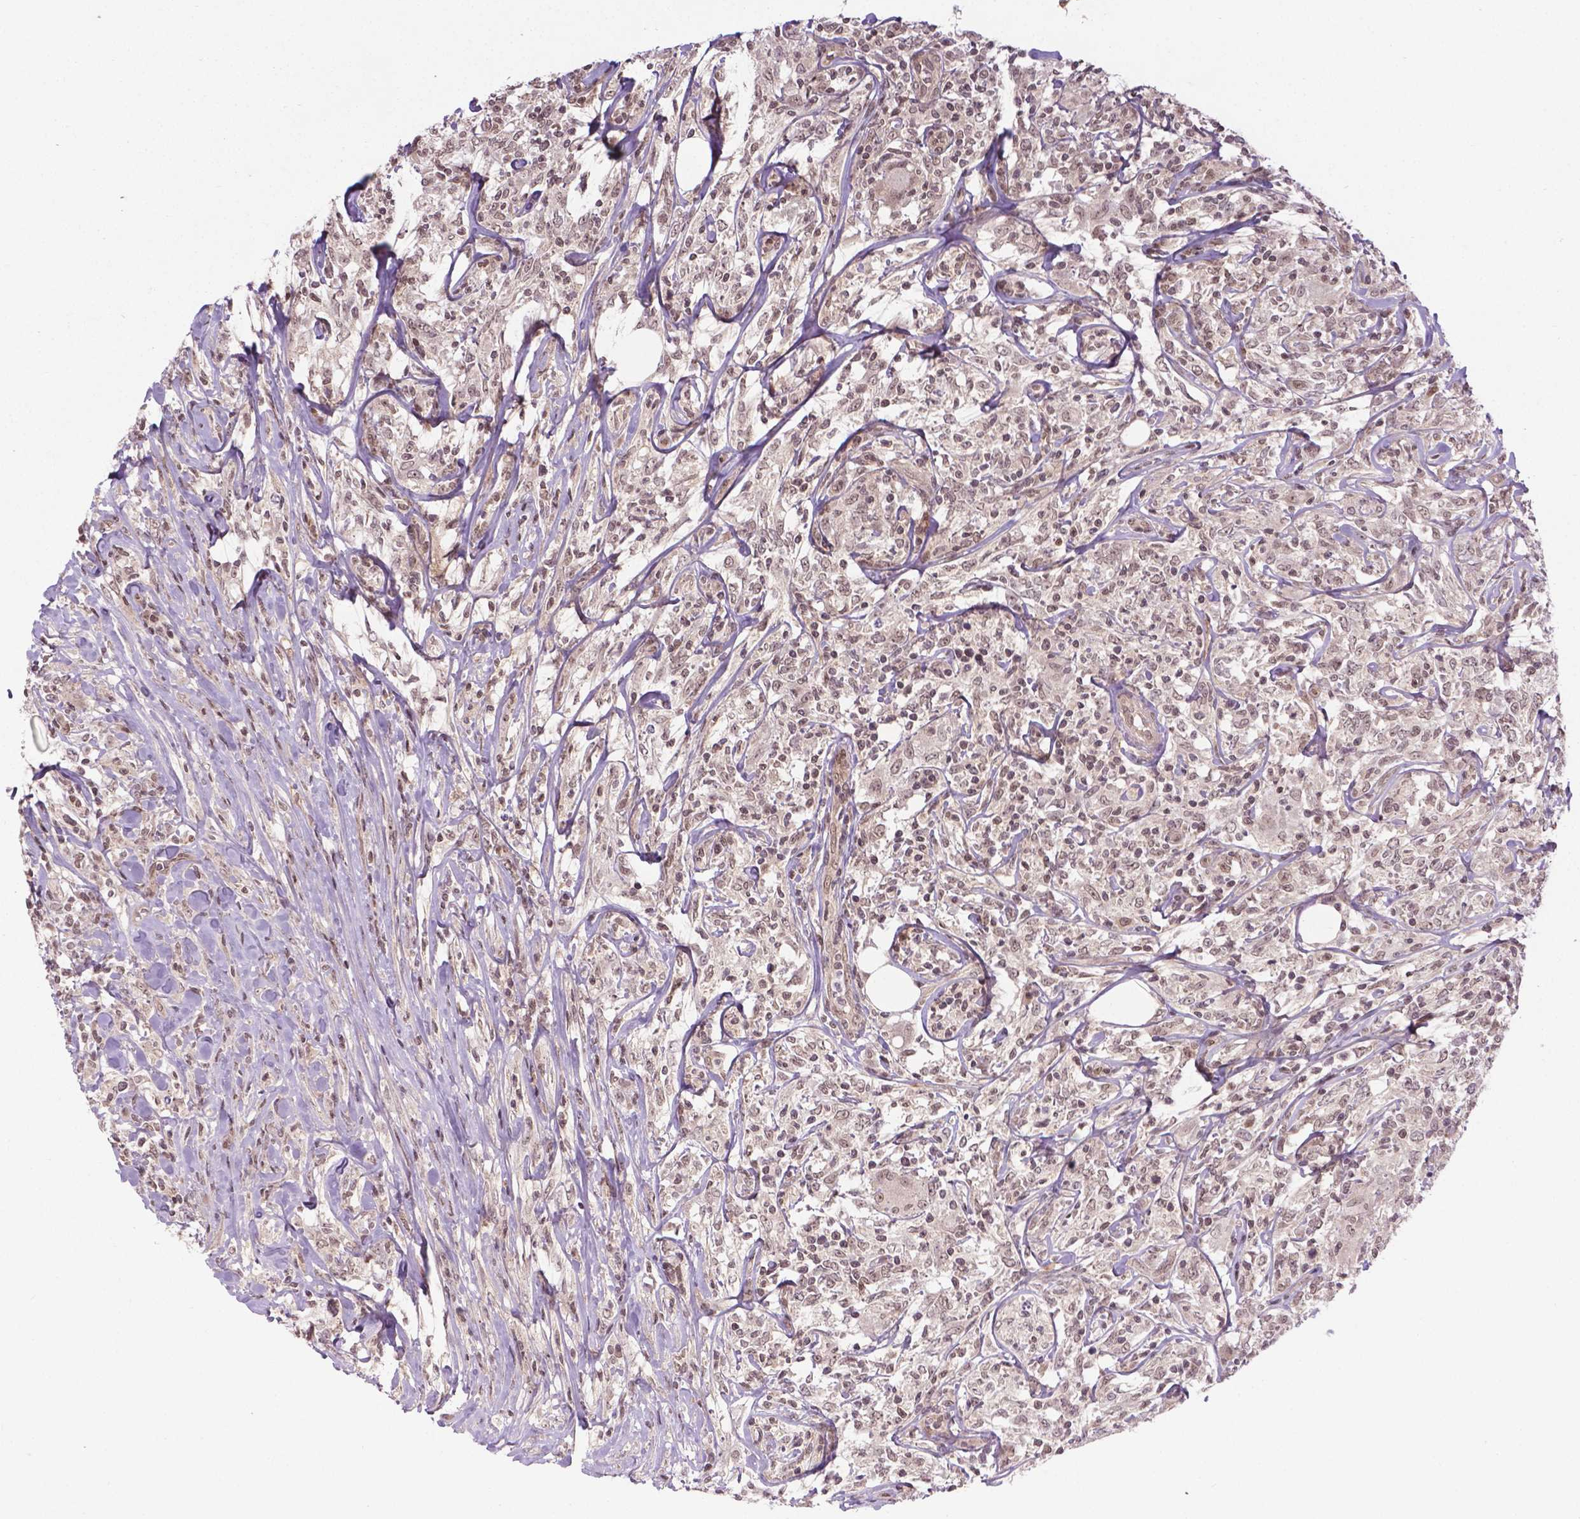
{"staining": {"intensity": "weak", "quantity": ">75%", "location": "nuclear"}, "tissue": "lymphoma", "cell_type": "Tumor cells", "image_type": "cancer", "snomed": [{"axis": "morphology", "description": "Malignant lymphoma, non-Hodgkin's type, High grade"}, {"axis": "topography", "description": "Lymph node"}], "caption": "High-grade malignant lymphoma, non-Hodgkin's type tissue displays weak nuclear positivity in approximately >75% of tumor cells, visualized by immunohistochemistry.", "gene": "ANKRD54", "patient": {"sex": "female", "age": 84}}